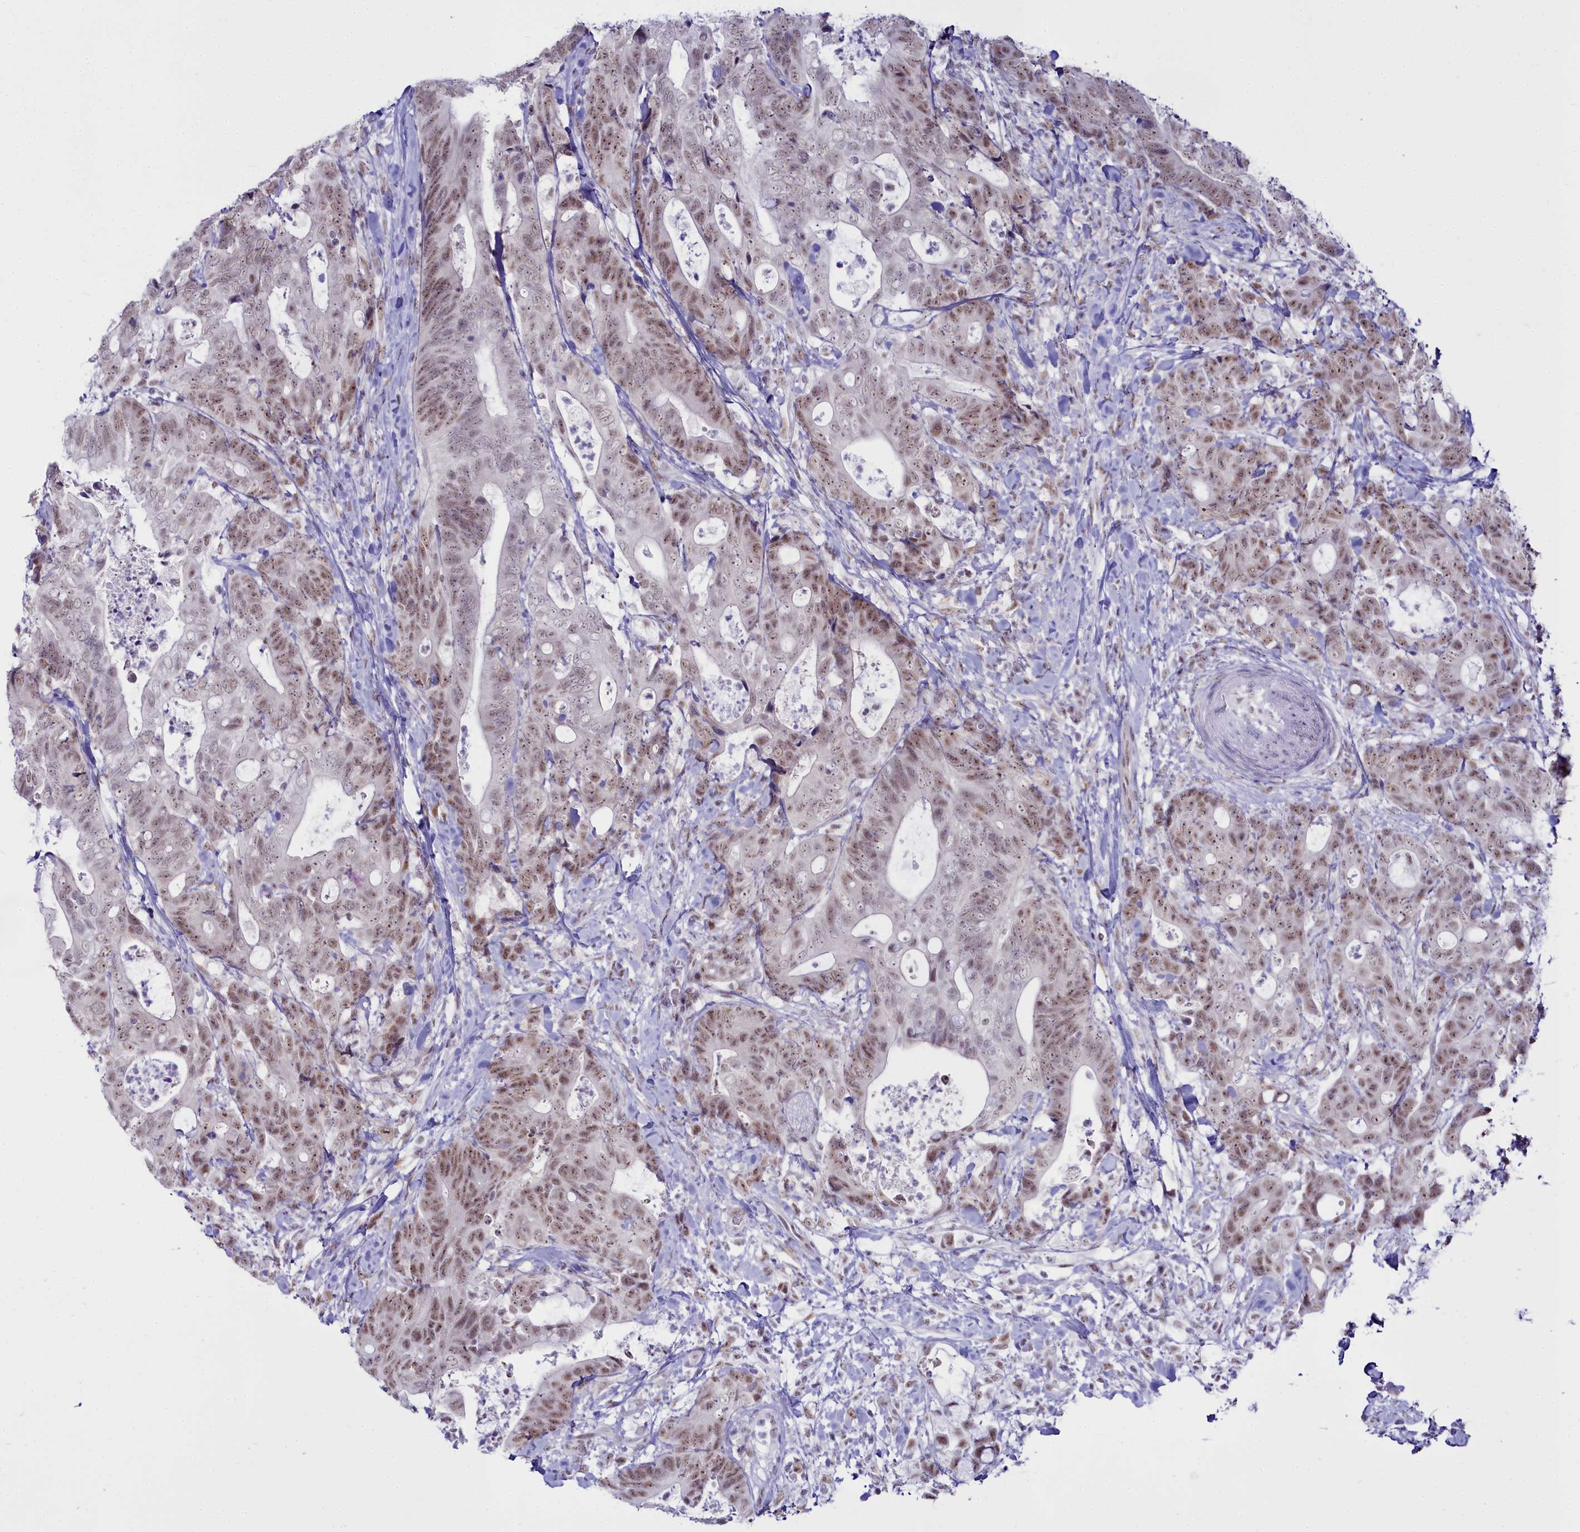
{"staining": {"intensity": "moderate", "quantity": "25%-75%", "location": "nuclear"}, "tissue": "colorectal cancer", "cell_type": "Tumor cells", "image_type": "cancer", "snomed": [{"axis": "morphology", "description": "Adenocarcinoma, NOS"}, {"axis": "topography", "description": "Colon"}], "caption": "IHC of human colorectal cancer (adenocarcinoma) shows medium levels of moderate nuclear staining in approximately 25%-75% of tumor cells.", "gene": "RBM12", "patient": {"sex": "female", "age": 82}}